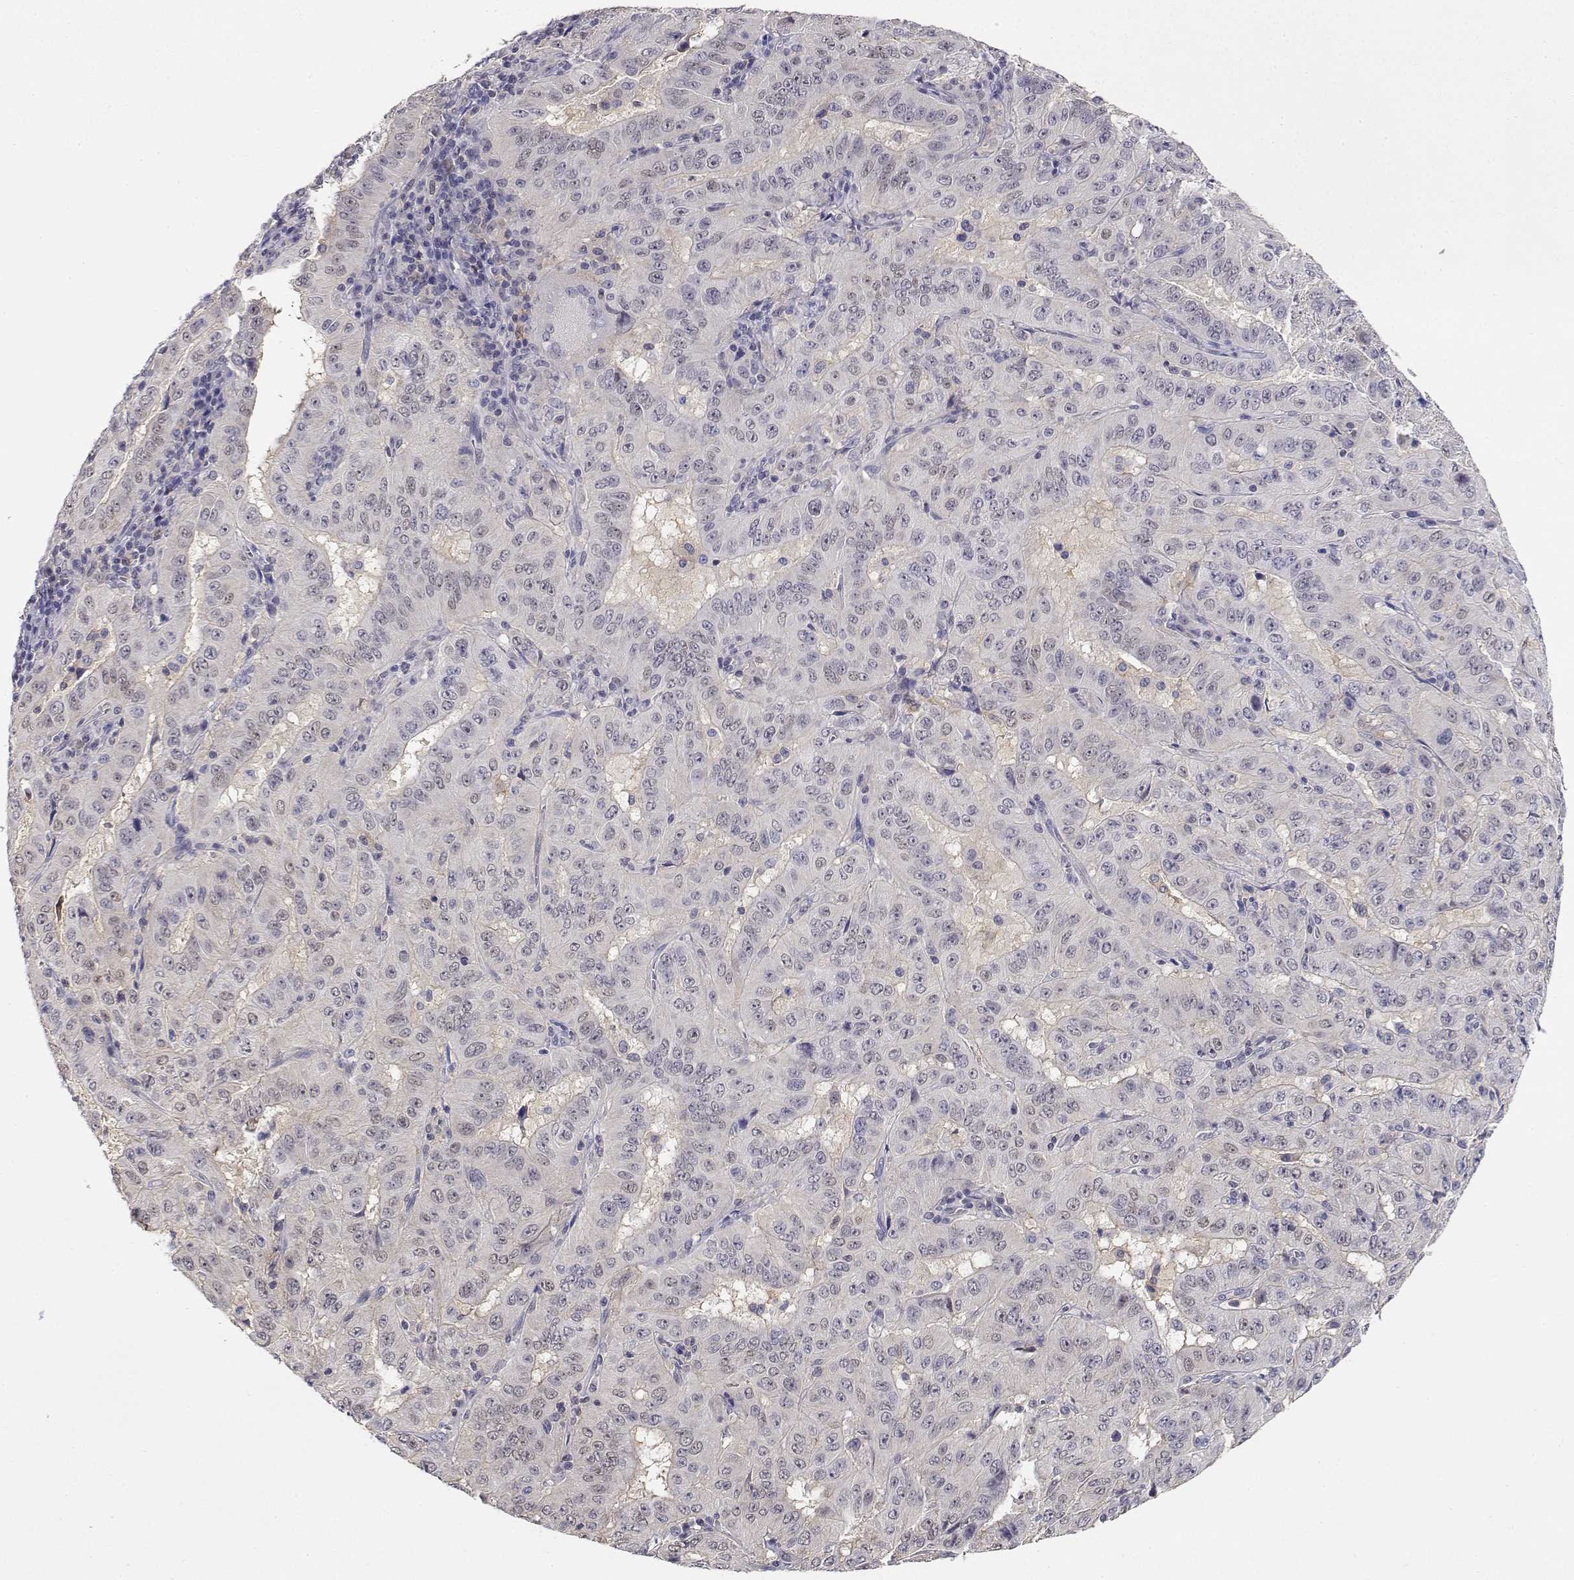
{"staining": {"intensity": "negative", "quantity": "none", "location": "none"}, "tissue": "pancreatic cancer", "cell_type": "Tumor cells", "image_type": "cancer", "snomed": [{"axis": "morphology", "description": "Adenocarcinoma, NOS"}, {"axis": "topography", "description": "Pancreas"}], "caption": "Tumor cells show no significant expression in pancreatic cancer (adenocarcinoma).", "gene": "ADA", "patient": {"sex": "male", "age": 63}}